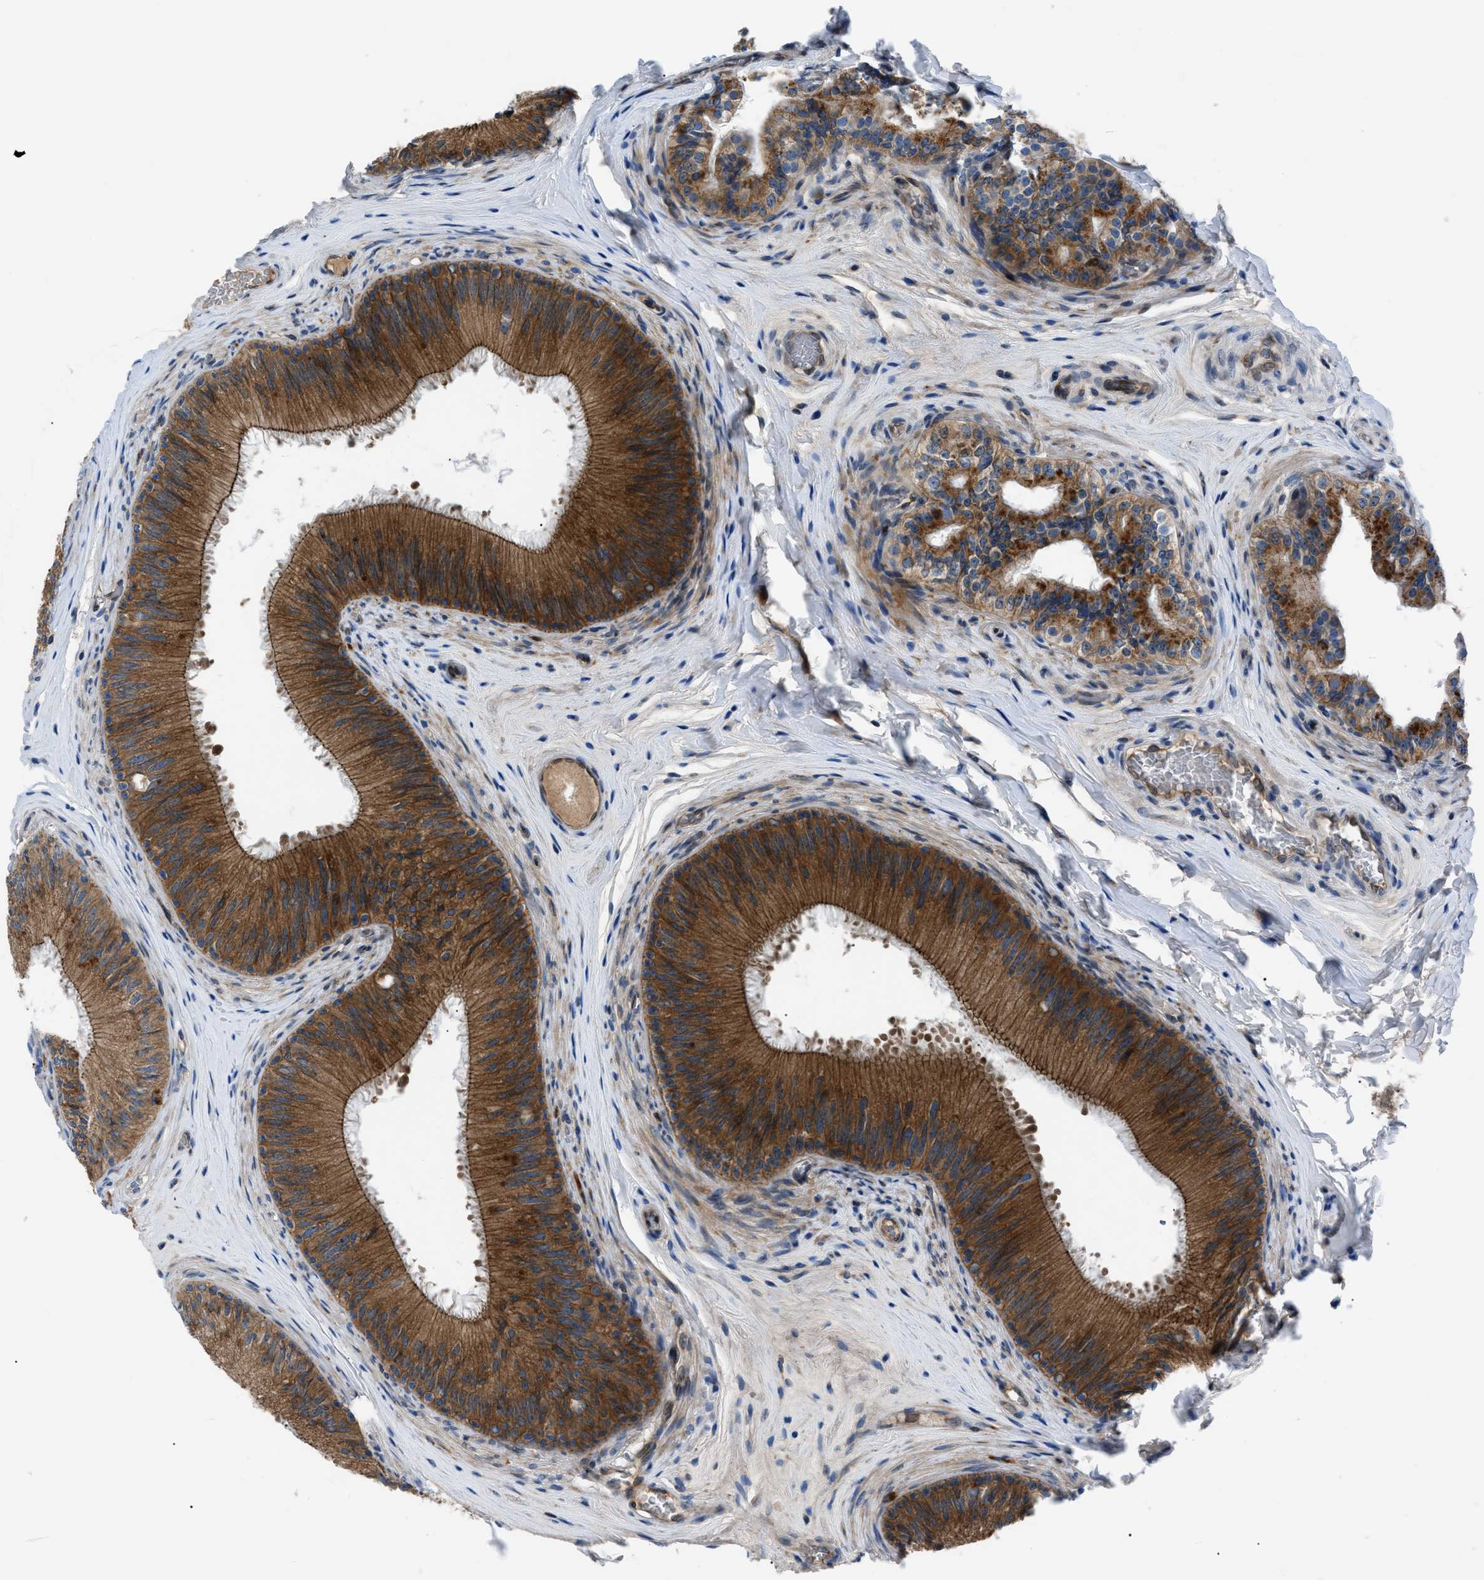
{"staining": {"intensity": "strong", "quantity": ">75%", "location": "cytoplasmic/membranous"}, "tissue": "epididymis", "cell_type": "Glandular cells", "image_type": "normal", "snomed": [{"axis": "morphology", "description": "Normal tissue, NOS"}, {"axis": "topography", "description": "Testis"}, {"axis": "topography", "description": "Epididymis"}], "caption": "Protein analysis of benign epididymis reveals strong cytoplasmic/membranous expression in approximately >75% of glandular cells. Nuclei are stained in blue.", "gene": "ZDHHC24", "patient": {"sex": "male", "age": 36}}